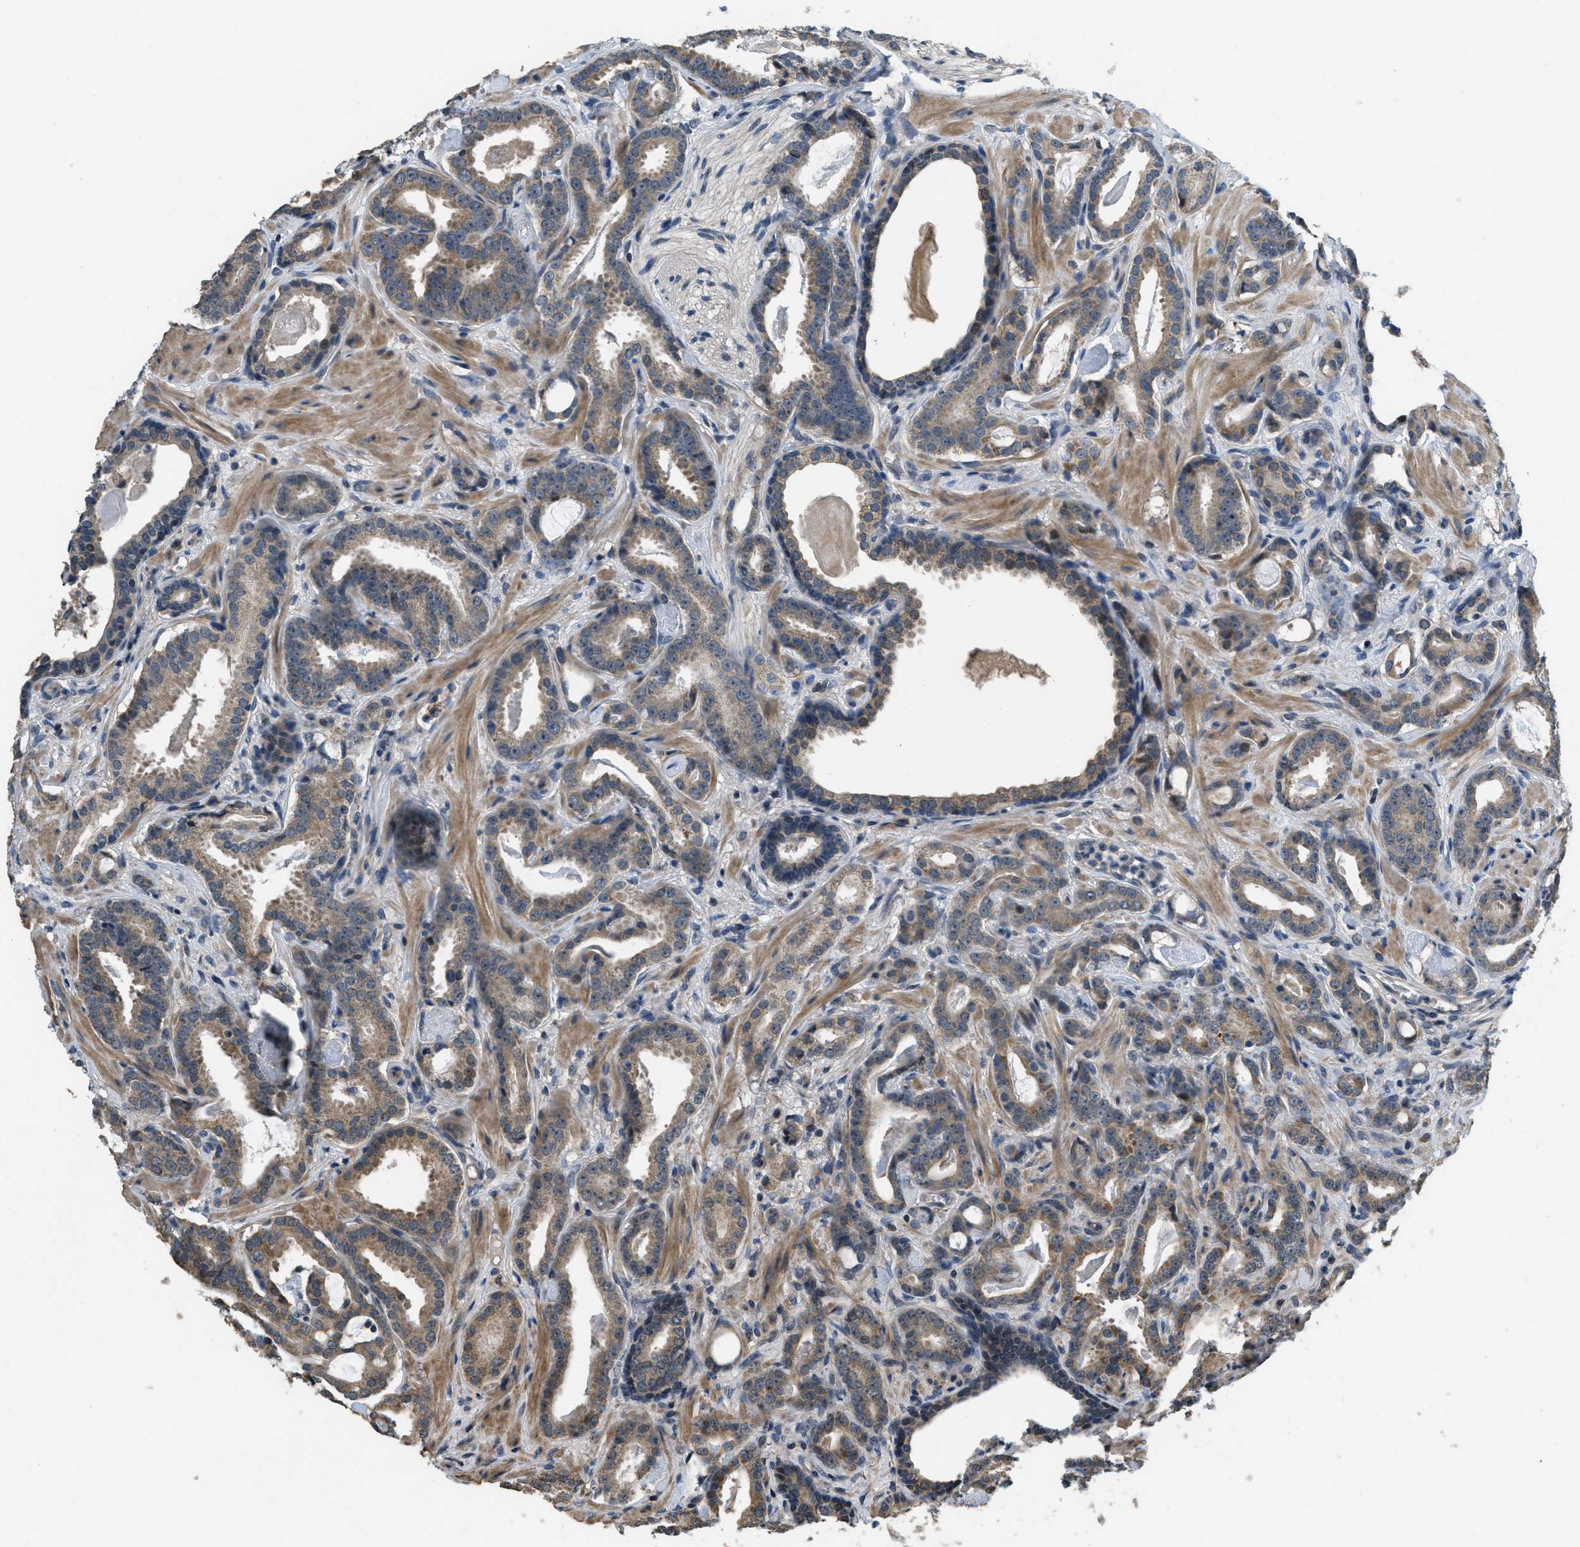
{"staining": {"intensity": "moderate", "quantity": ">75%", "location": "cytoplasmic/membranous"}, "tissue": "prostate cancer", "cell_type": "Tumor cells", "image_type": "cancer", "snomed": [{"axis": "morphology", "description": "Adenocarcinoma, Low grade"}, {"axis": "topography", "description": "Prostate"}], "caption": "Immunohistochemistry (IHC) of adenocarcinoma (low-grade) (prostate) shows medium levels of moderate cytoplasmic/membranous staining in about >75% of tumor cells.", "gene": "NAT1", "patient": {"sex": "male", "age": 53}}